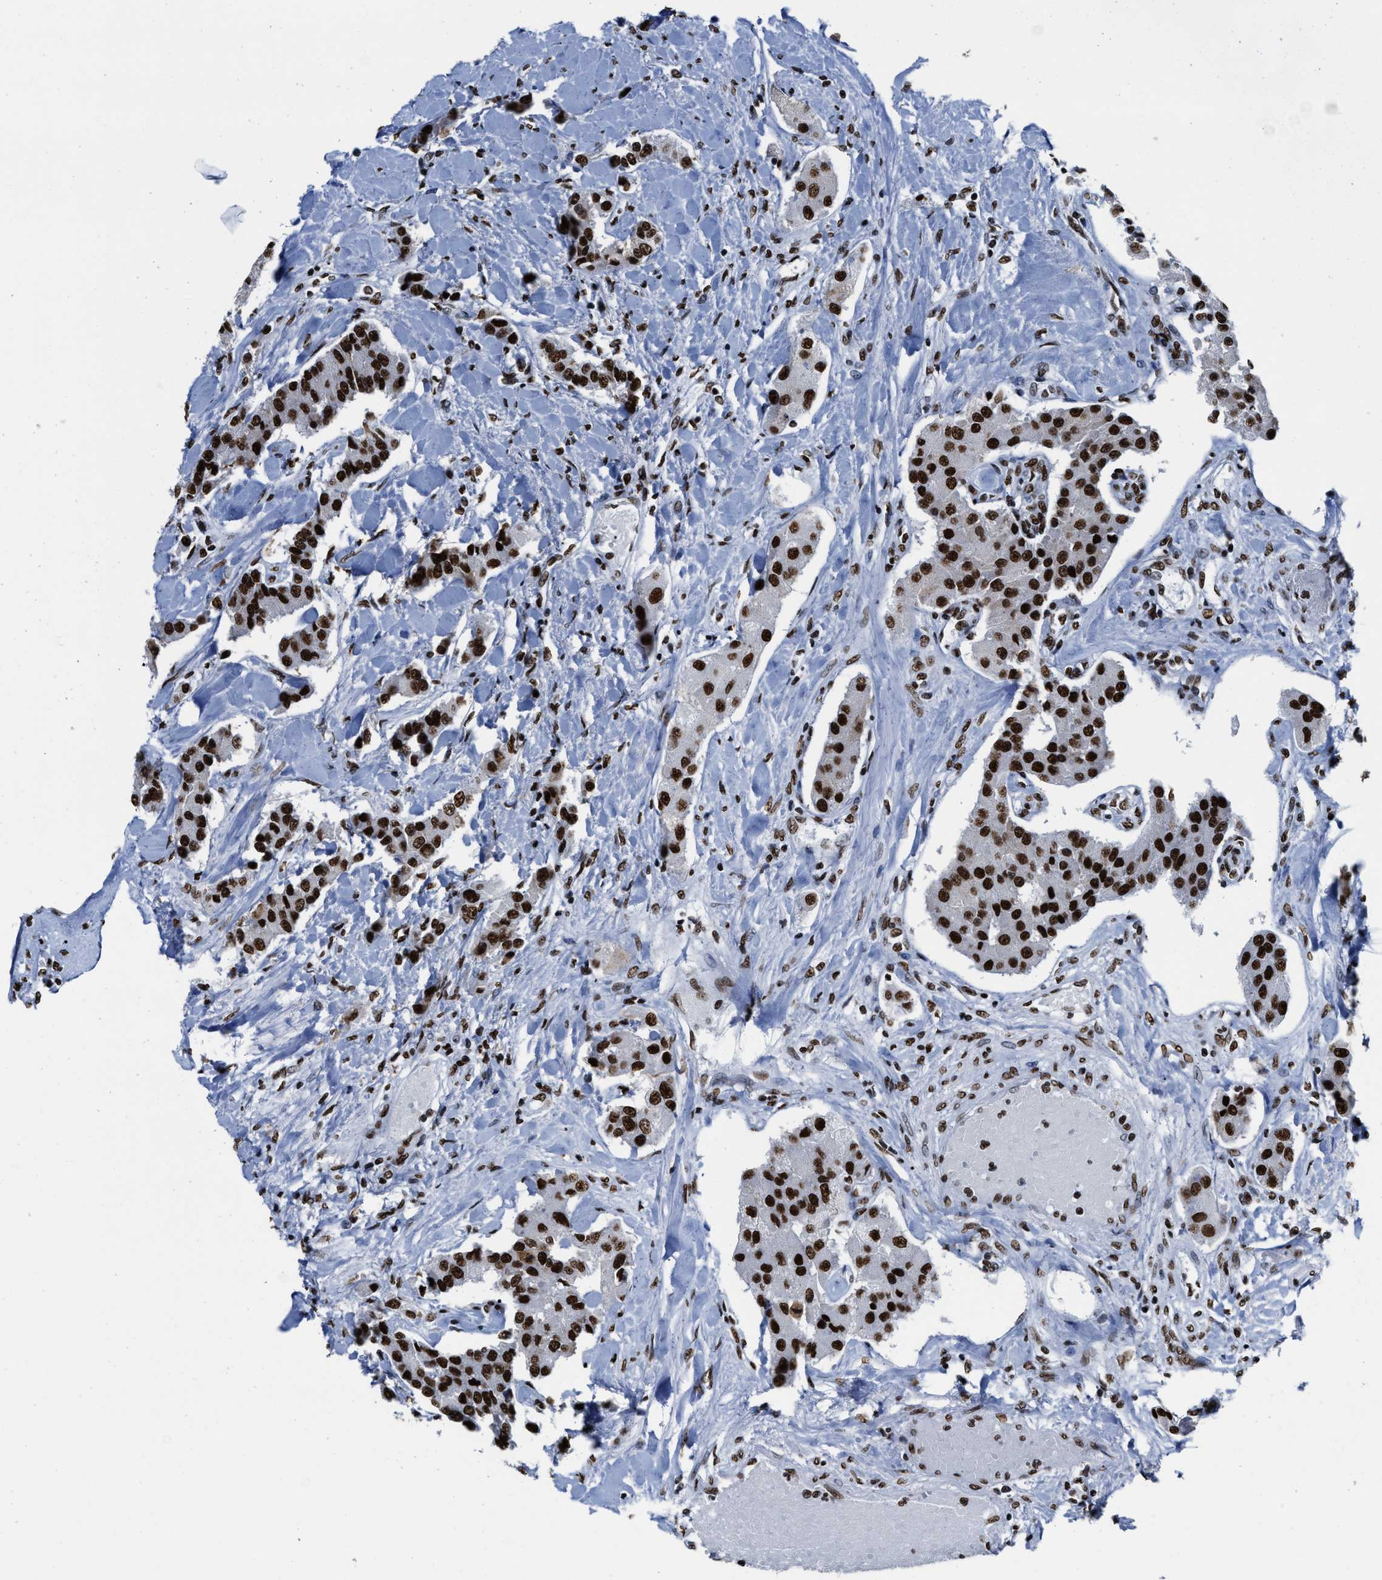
{"staining": {"intensity": "strong", "quantity": ">75%", "location": "nuclear"}, "tissue": "carcinoid", "cell_type": "Tumor cells", "image_type": "cancer", "snomed": [{"axis": "morphology", "description": "Carcinoid, malignant, NOS"}, {"axis": "topography", "description": "Pancreas"}], "caption": "Brown immunohistochemical staining in malignant carcinoid demonstrates strong nuclear staining in about >75% of tumor cells.", "gene": "SMARCC2", "patient": {"sex": "male", "age": 41}}